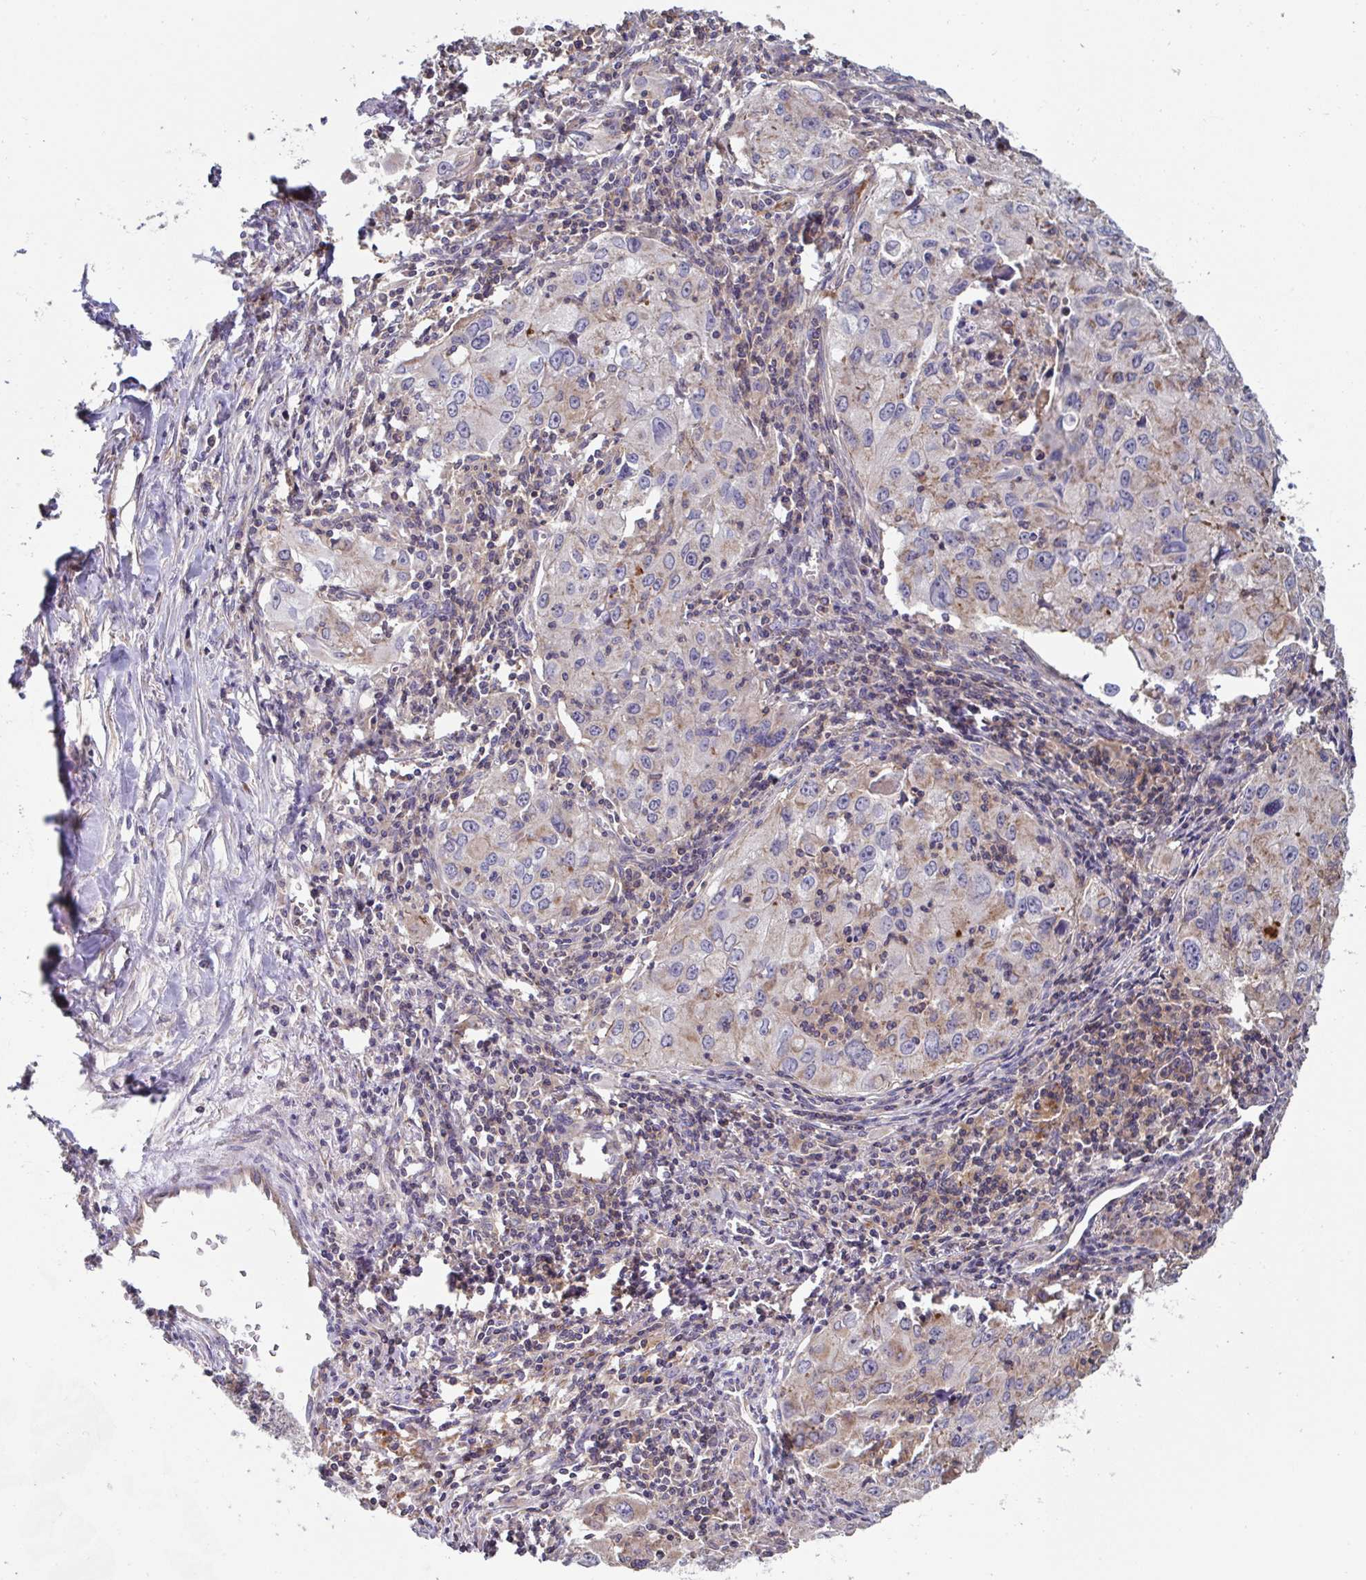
{"staining": {"intensity": "weak", "quantity": "25%-75%", "location": "cytoplasmic/membranous"}, "tissue": "lung cancer", "cell_type": "Tumor cells", "image_type": "cancer", "snomed": [{"axis": "morphology", "description": "Adenocarcinoma, NOS"}, {"axis": "morphology", "description": "Adenocarcinoma, metastatic, NOS"}, {"axis": "topography", "description": "Lymph node"}, {"axis": "topography", "description": "Lung"}], "caption": "The photomicrograph reveals immunohistochemical staining of lung cancer. There is weak cytoplasmic/membranous staining is identified in approximately 25%-75% of tumor cells.", "gene": "DZANK1", "patient": {"sex": "female", "age": 42}}